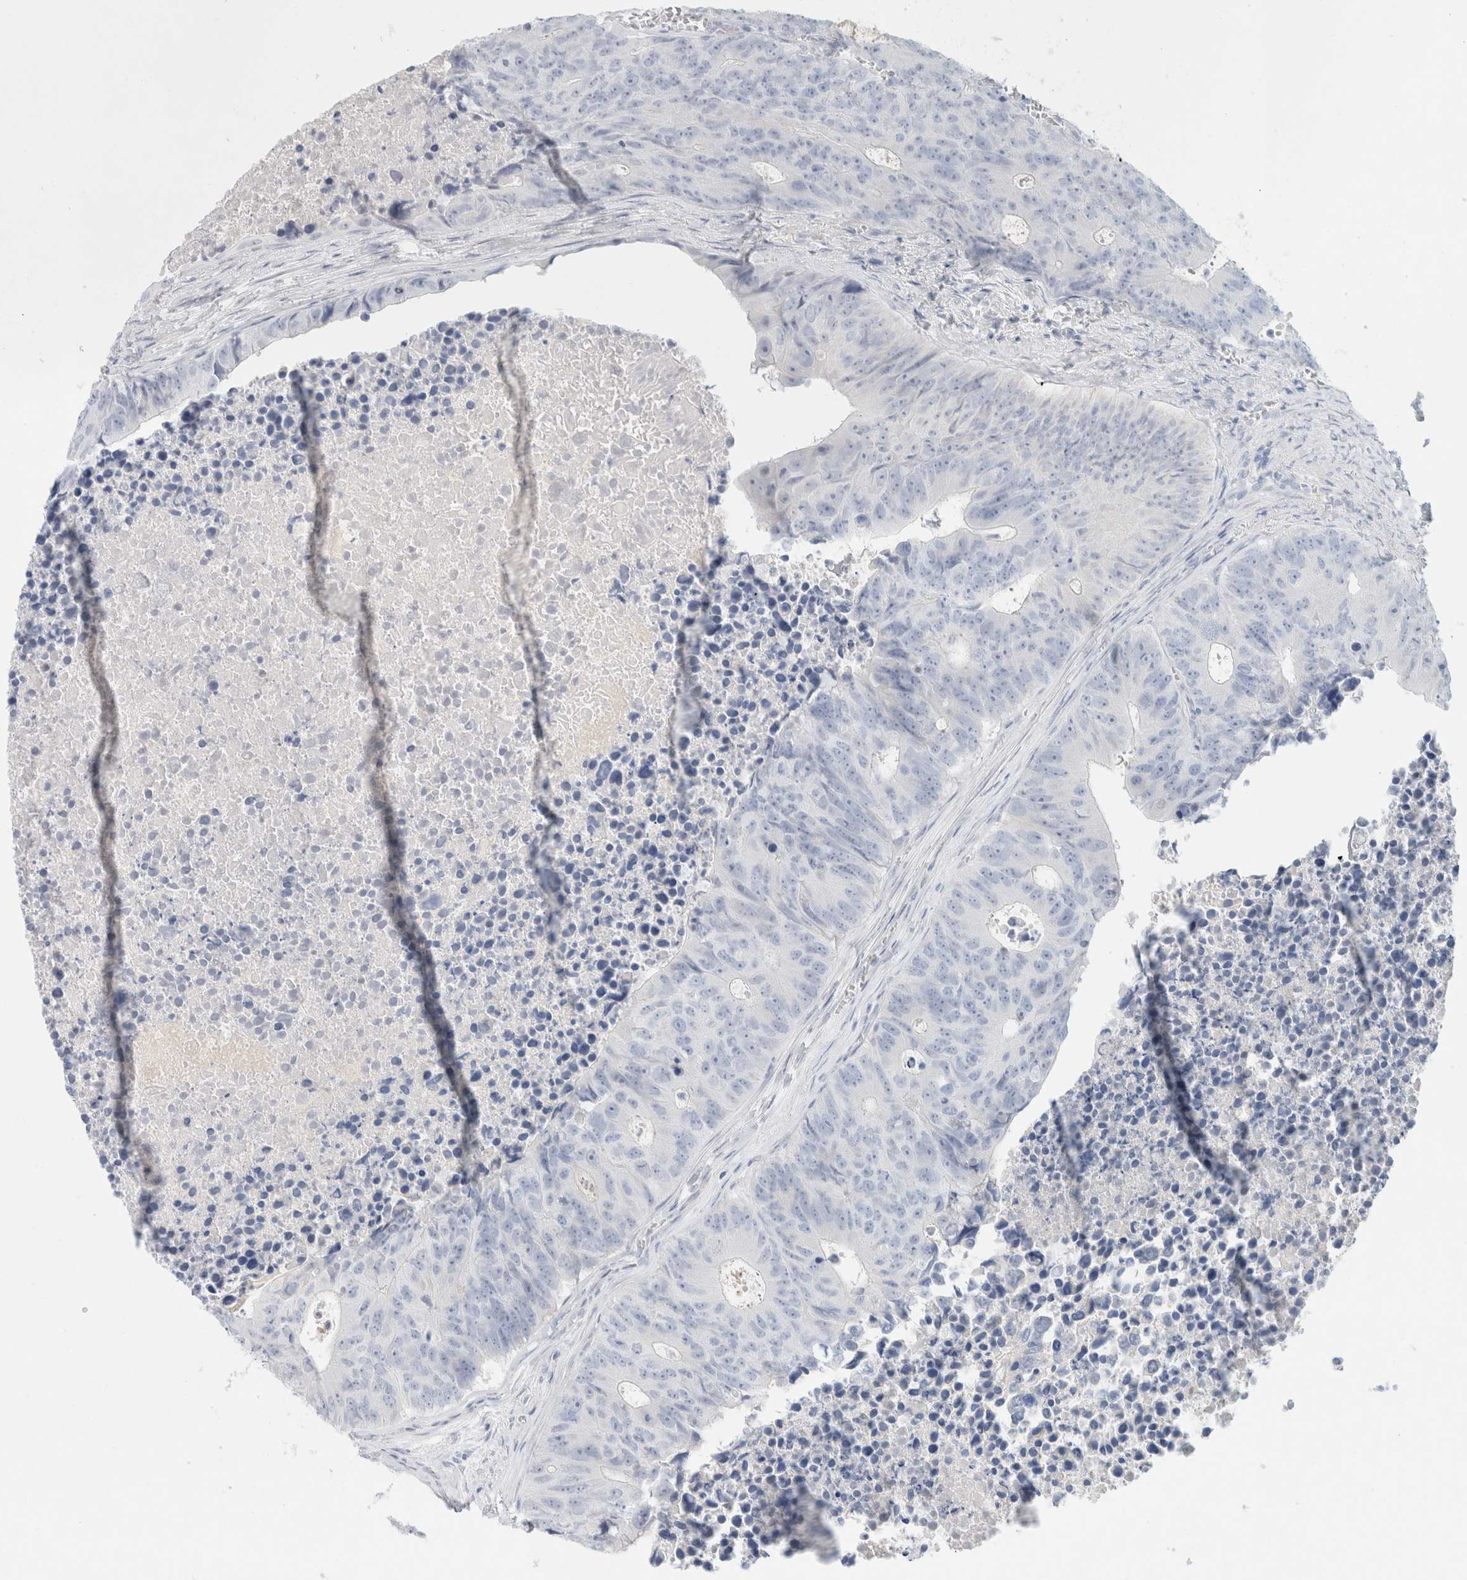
{"staining": {"intensity": "negative", "quantity": "none", "location": "none"}, "tissue": "colorectal cancer", "cell_type": "Tumor cells", "image_type": "cancer", "snomed": [{"axis": "morphology", "description": "Adenocarcinoma, NOS"}, {"axis": "topography", "description": "Colon"}], "caption": "Colorectal adenocarcinoma was stained to show a protein in brown. There is no significant positivity in tumor cells.", "gene": "CPQ", "patient": {"sex": "male", "age": 87}}